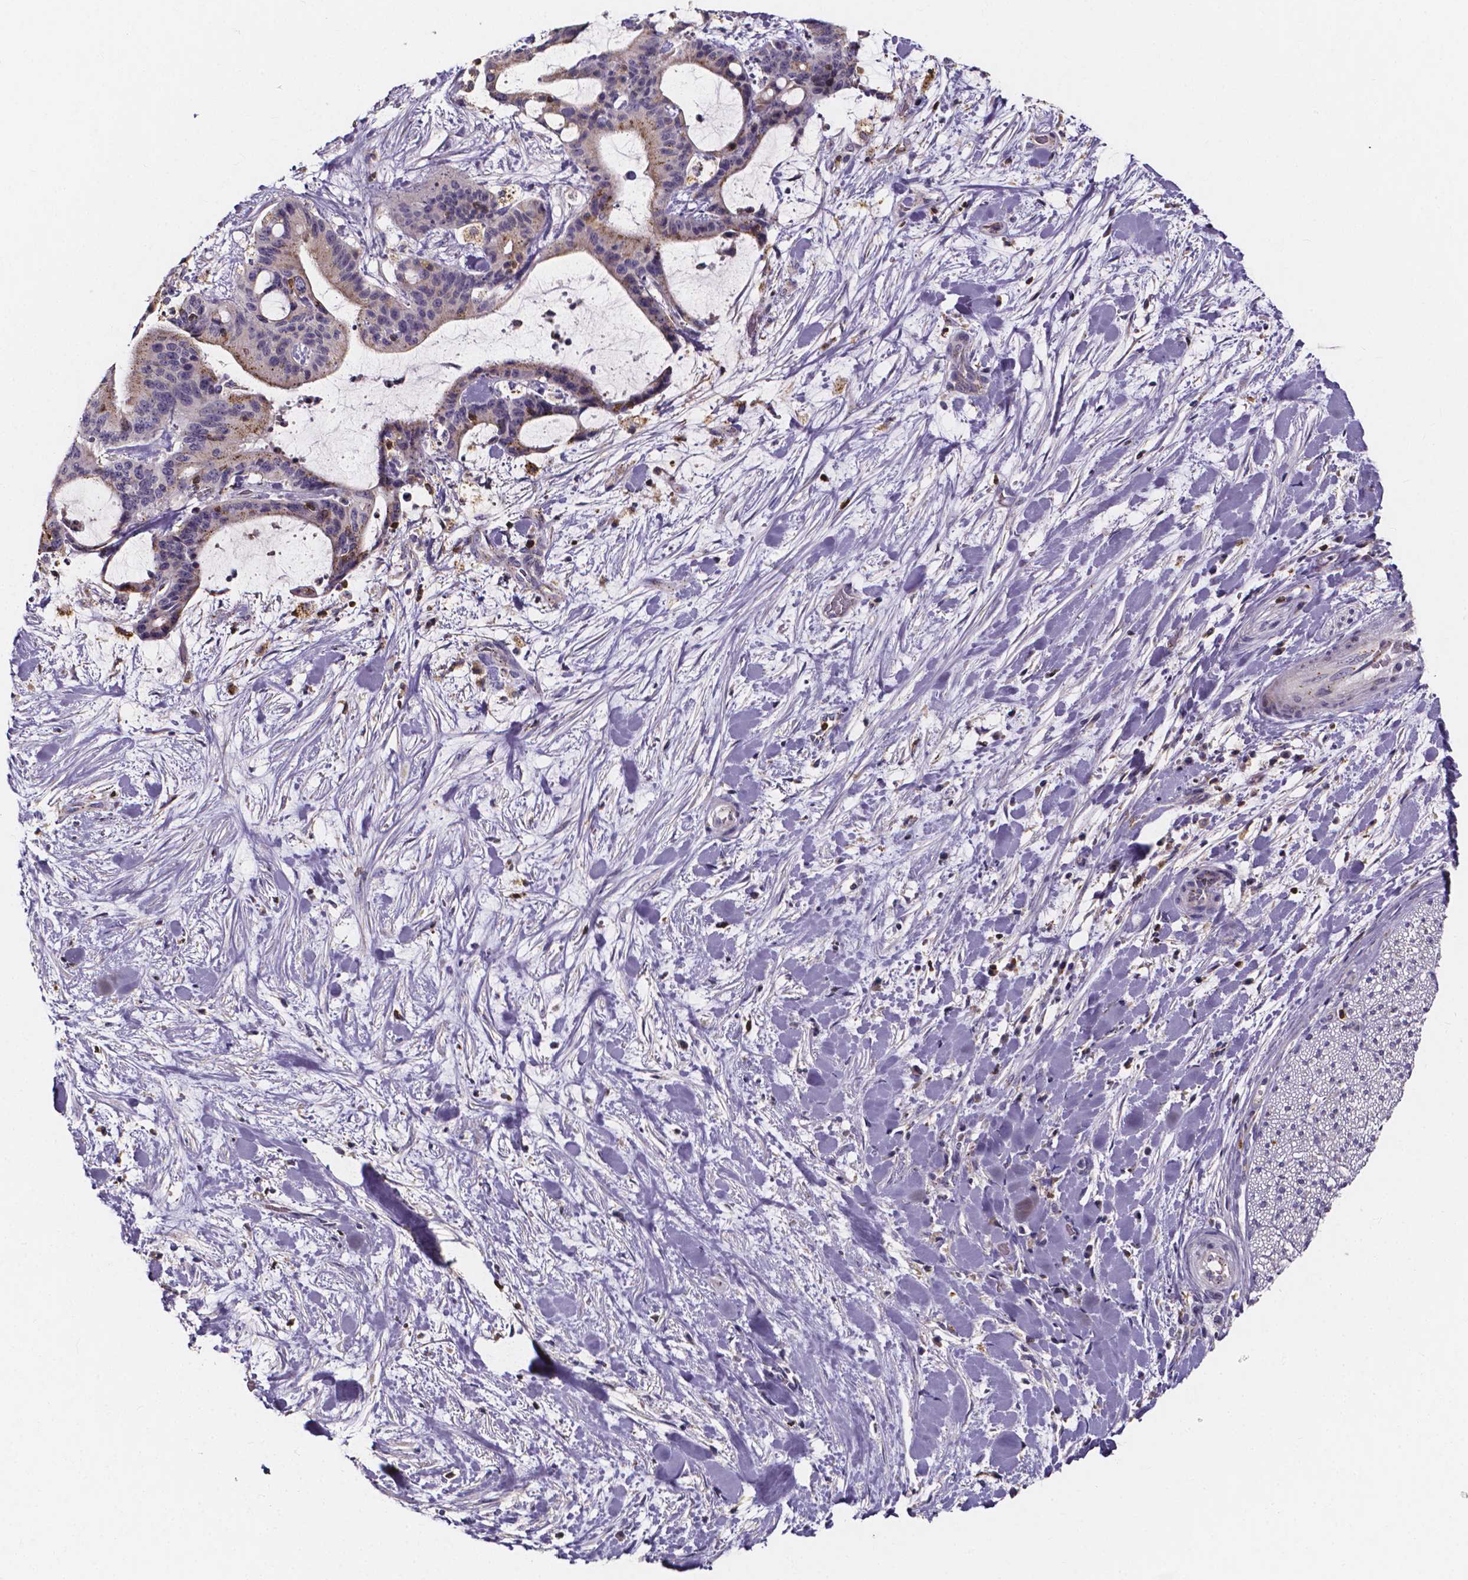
{"staining": {"intensity": "moderate", "quantity": "25%-75%", "location": "cytoplasmic/membranous"}, "tissue": "liver cancer", "cell_type": "Tumor cells", "image_type": "cancer", "snomed": [{"axis": "morphology", "description": "Cholangiocarcinoma"}, {"axis": "topography", "description": "Liver"}], "caption": "About 25%-75% of tumor cells in liver cholangiocarcinoma exhibit moderate cytoplasmic/membranous protein staining as visualized by brown immunohistochemical staining.", "gene": "THEMIS", "patient": {"sex": "female", "age": 73}}